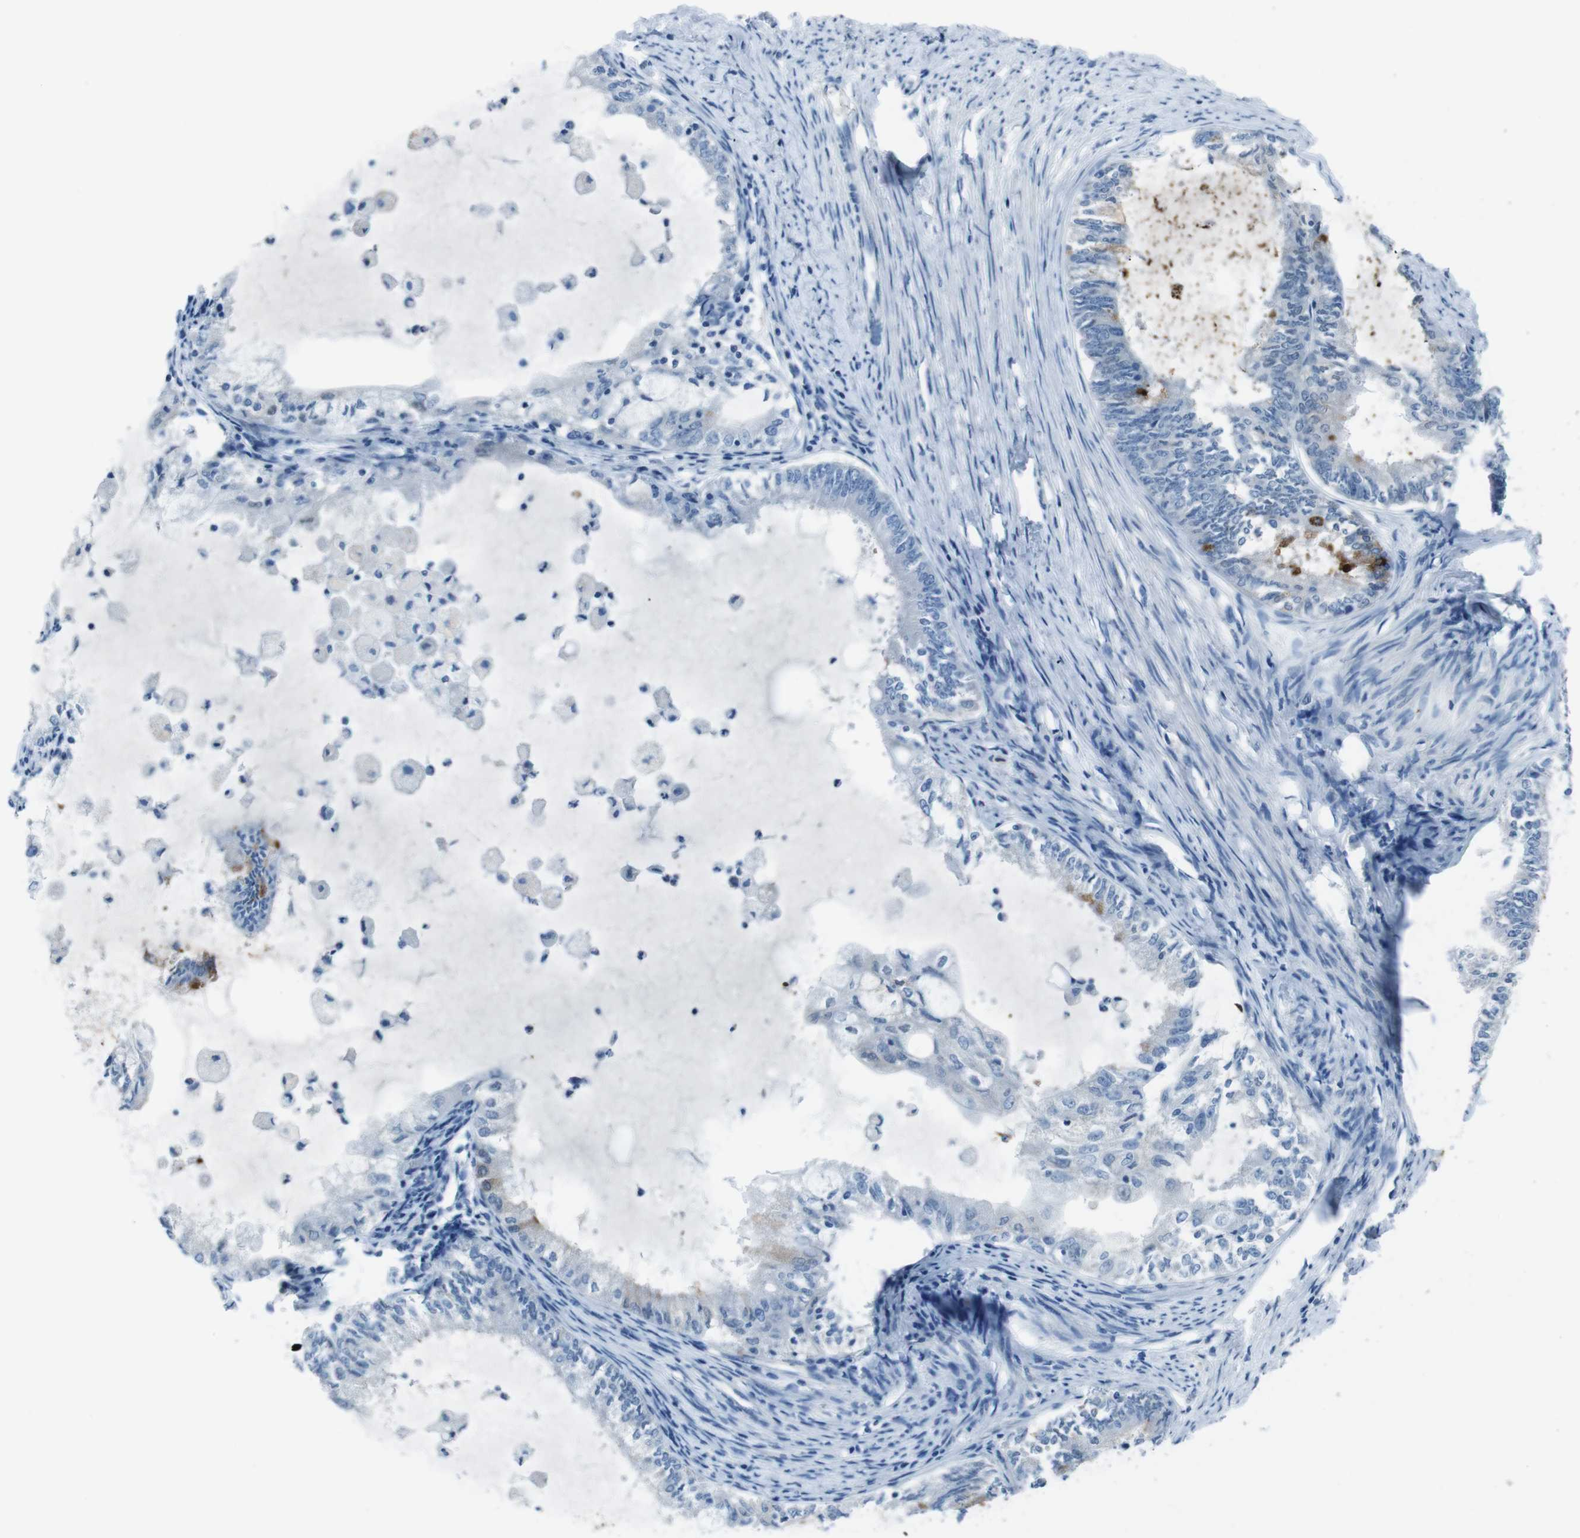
{"staining": {"intensity": "strong", "quantity": "<25%", "location": "cytoplasmic/membranous"}, "tissue": "endometrial cancer", "cell_type": "Tumor cells", "image_type": "cancer", "snomed": [{"axis": "morphology", "description": "Adenocarcinoma, NOS"}, {"axis": "topography", "description": "Endometrium"}], "caption": "This photomicrograph shows endometrial cancer (adenocarcinoma) stained with immunohistochemistry (IHC) to label a protein in brown. The cytoplasmic/membranous of tumor cells show strong positivity for the protein. Nuclei are counter-stained blue.", "gene": "NANOS2", "patient": {"sex": "female", "age": 86}}